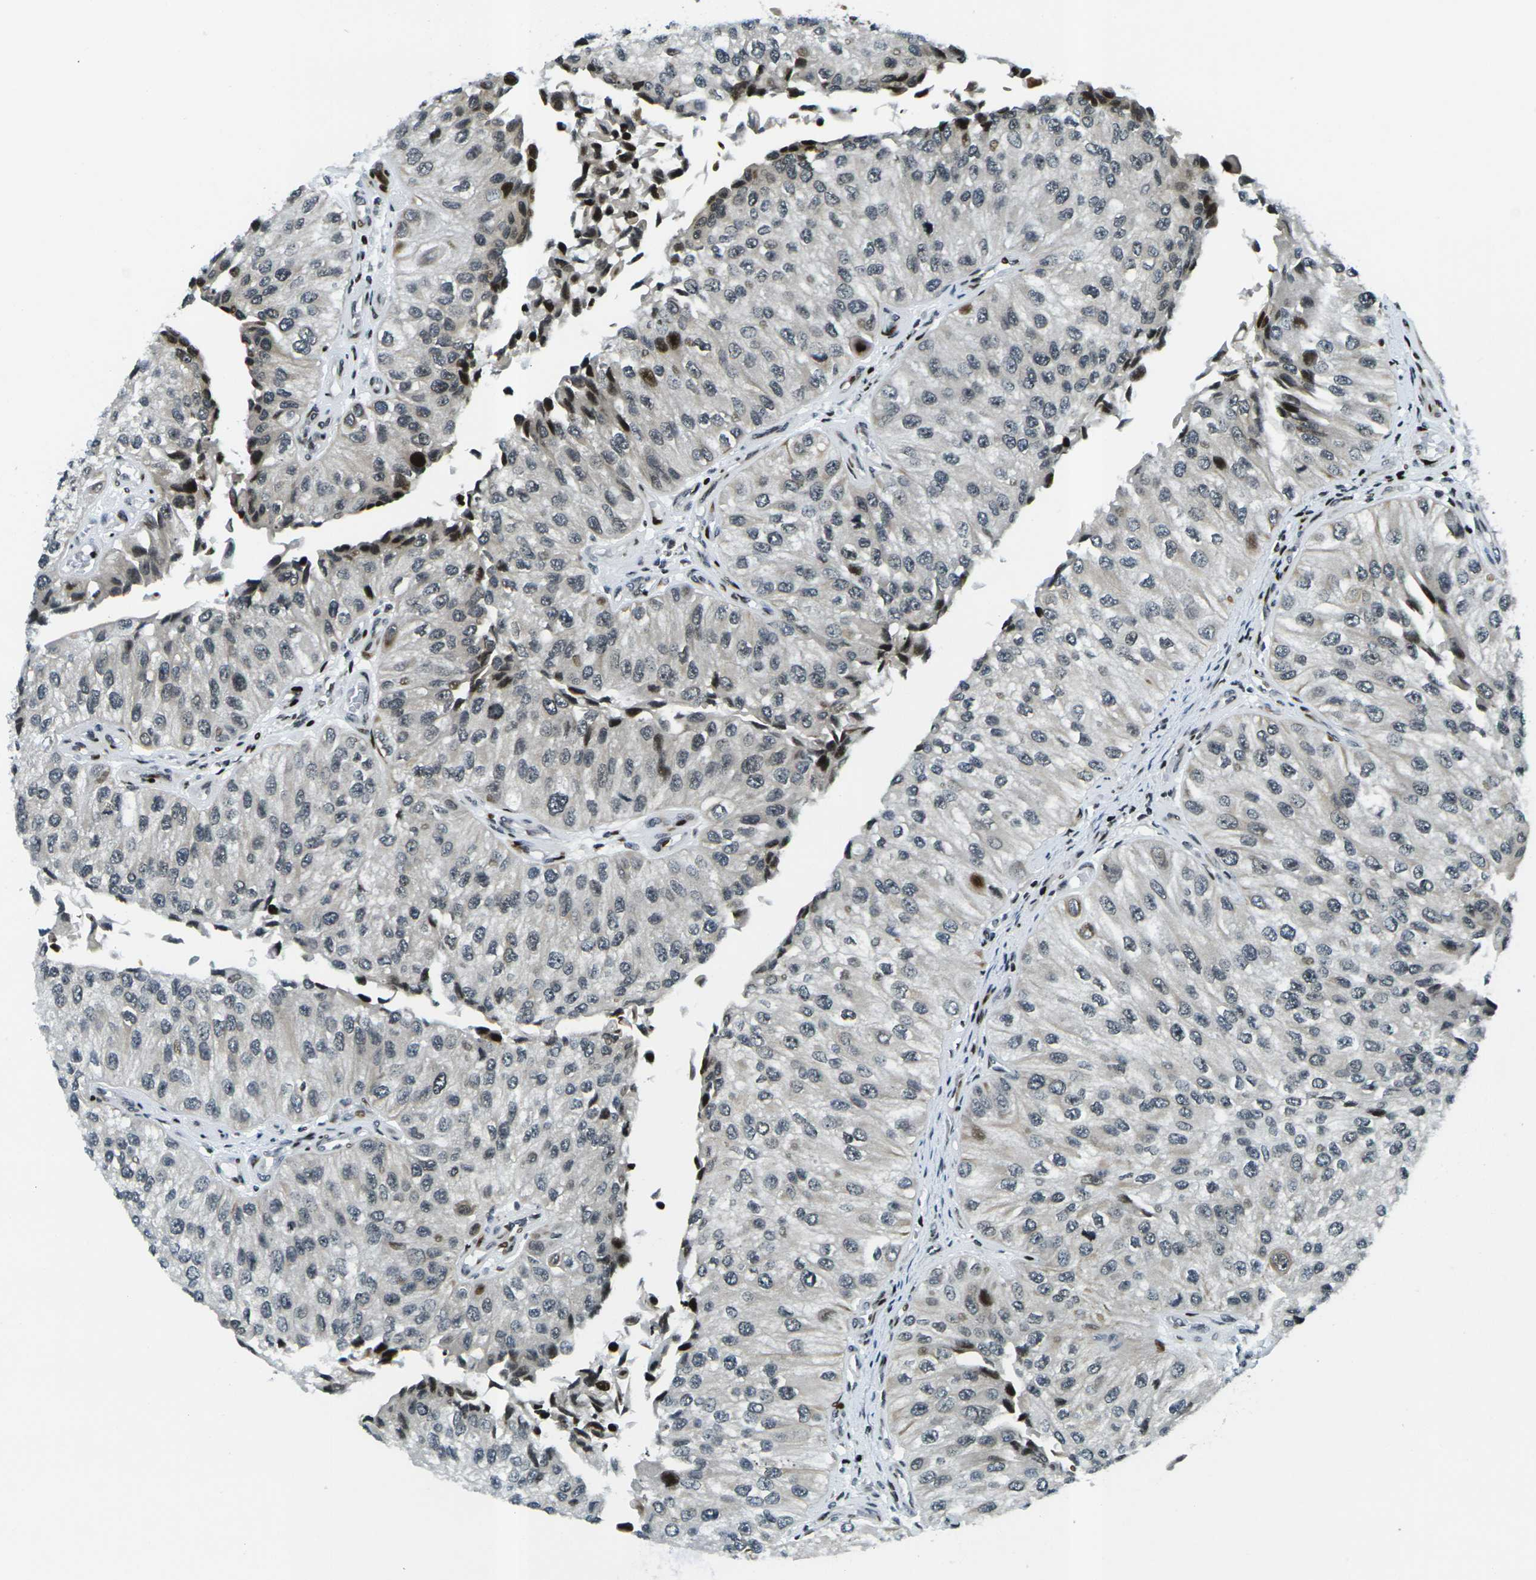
{"staining": {"intensity": "moderate", "quantity": "<25%", "location": "nuclear"}, "tissue": "urothelial cancer", "cell_type": "Tumor cells", "image_type": "cancer", "snomed": [{"axis": "morphology", "description": "Urothelial carcinoma, High grade"}, {"axis": "topography", "description": "Kidney"}, {"axis": "topography", "description": "Urinary bladder"}], "caption": "Immunohistochemistry (DAB (3,3'-diaminobenzidine)) staining of human urothelial carcinoma (high-grade) reveals moderate nuclear protein staining in about <25% of tumor cells.", "gene": "H3-3A", "patient": {"sex": "male", "age": 77}}